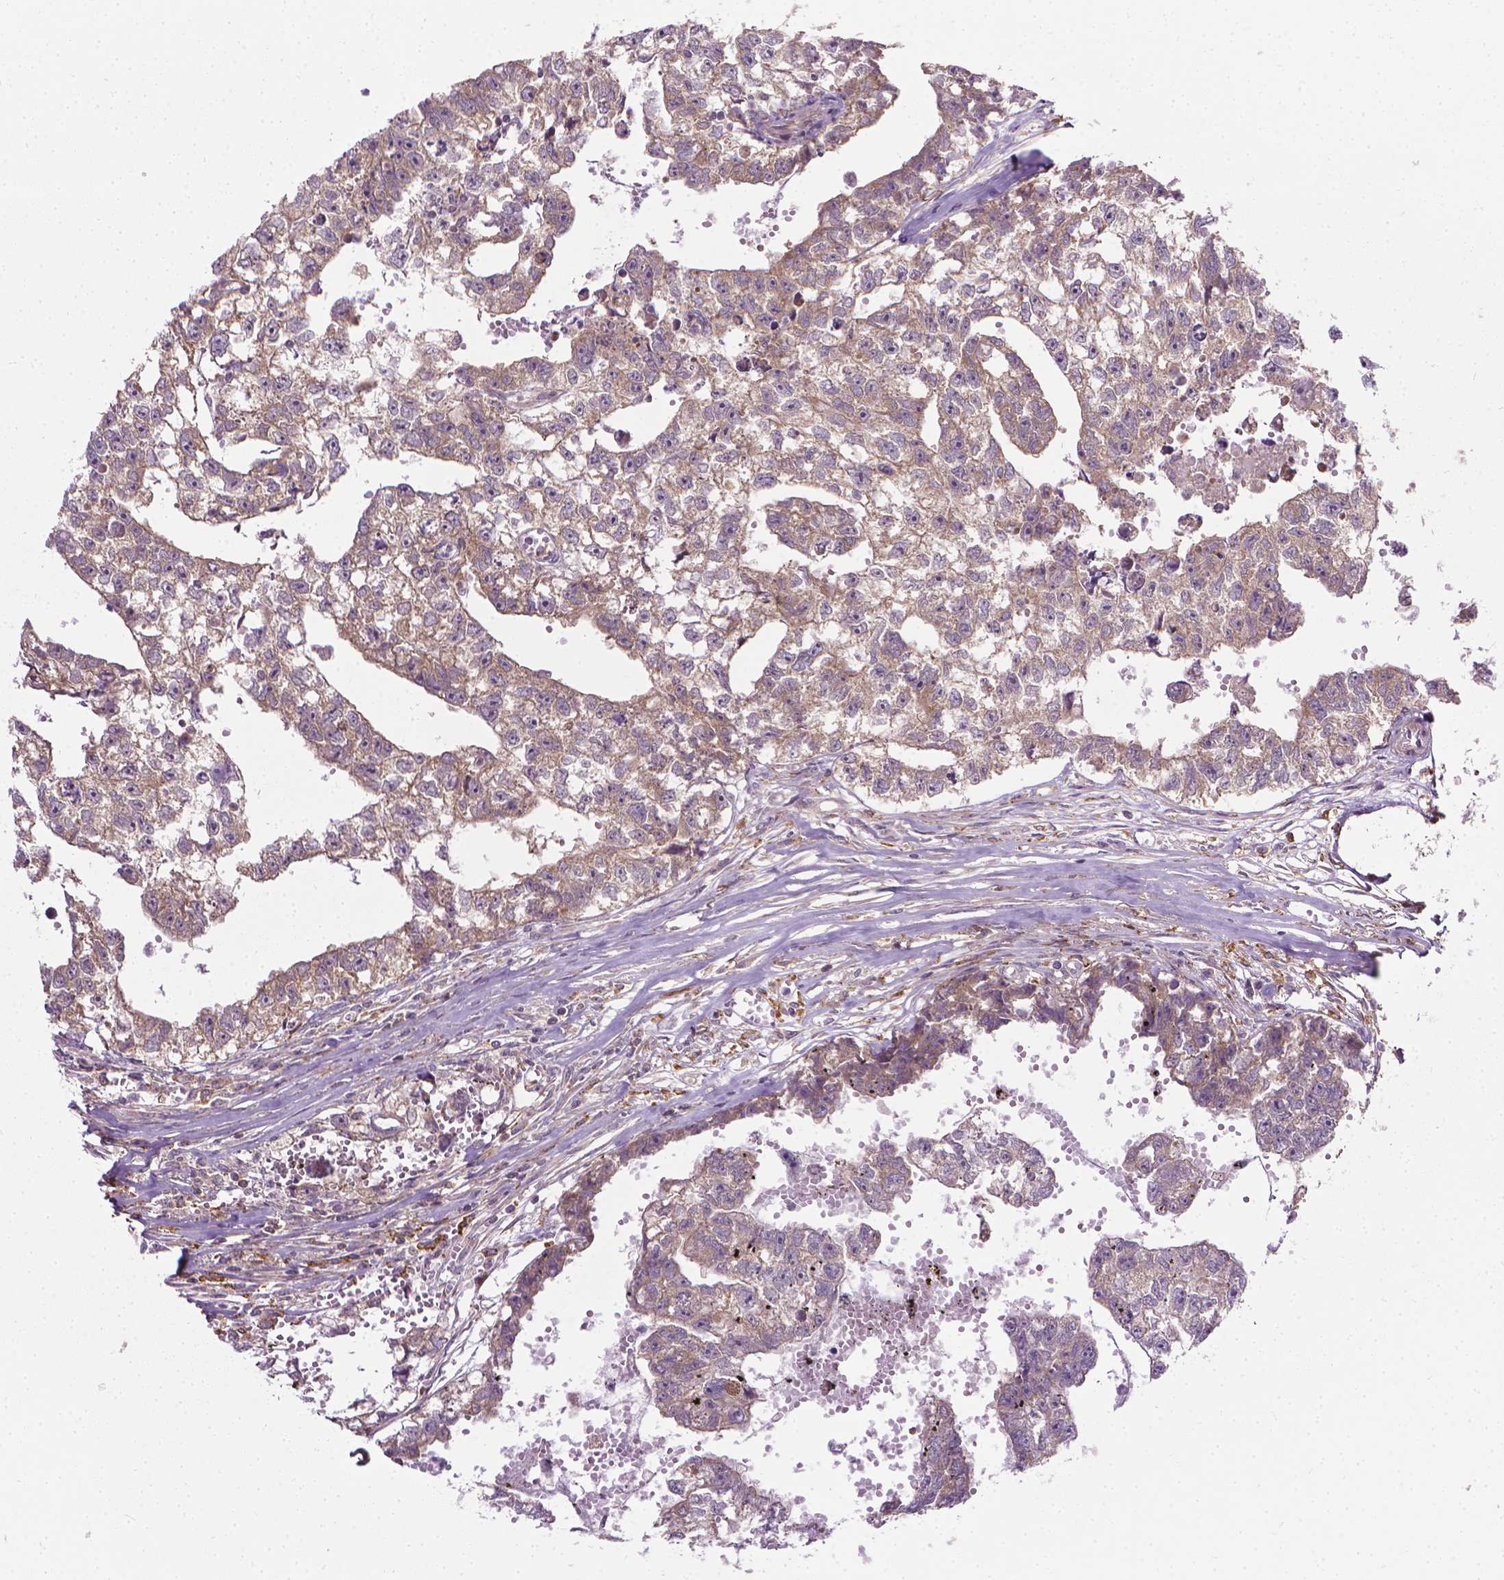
{"staining": {"intensity": "weak", "quantity": ">75%", "location": "cytoplasmic/membranous"}, "tissue": "testis cancer", "cell_type": "Tumor cells", "image_type": "cancer", "snomed": [{"axis": "morphology", "description": "Carcinoma, Embryonal, NOS"}, {"axis": "morphology", "description": "Teratoma, malignant, NOS"}, {"axis": "topography", "description": "Testis"}], "caption": "Testis cancer (embryonal carcinoma) stained for a protein (brown) shows weak cytoplasmic/membranous positive expression in approximately >75% of tumor cells.", "gene": "PRAG1", "patient": {"sex": "male", "age": 44}}